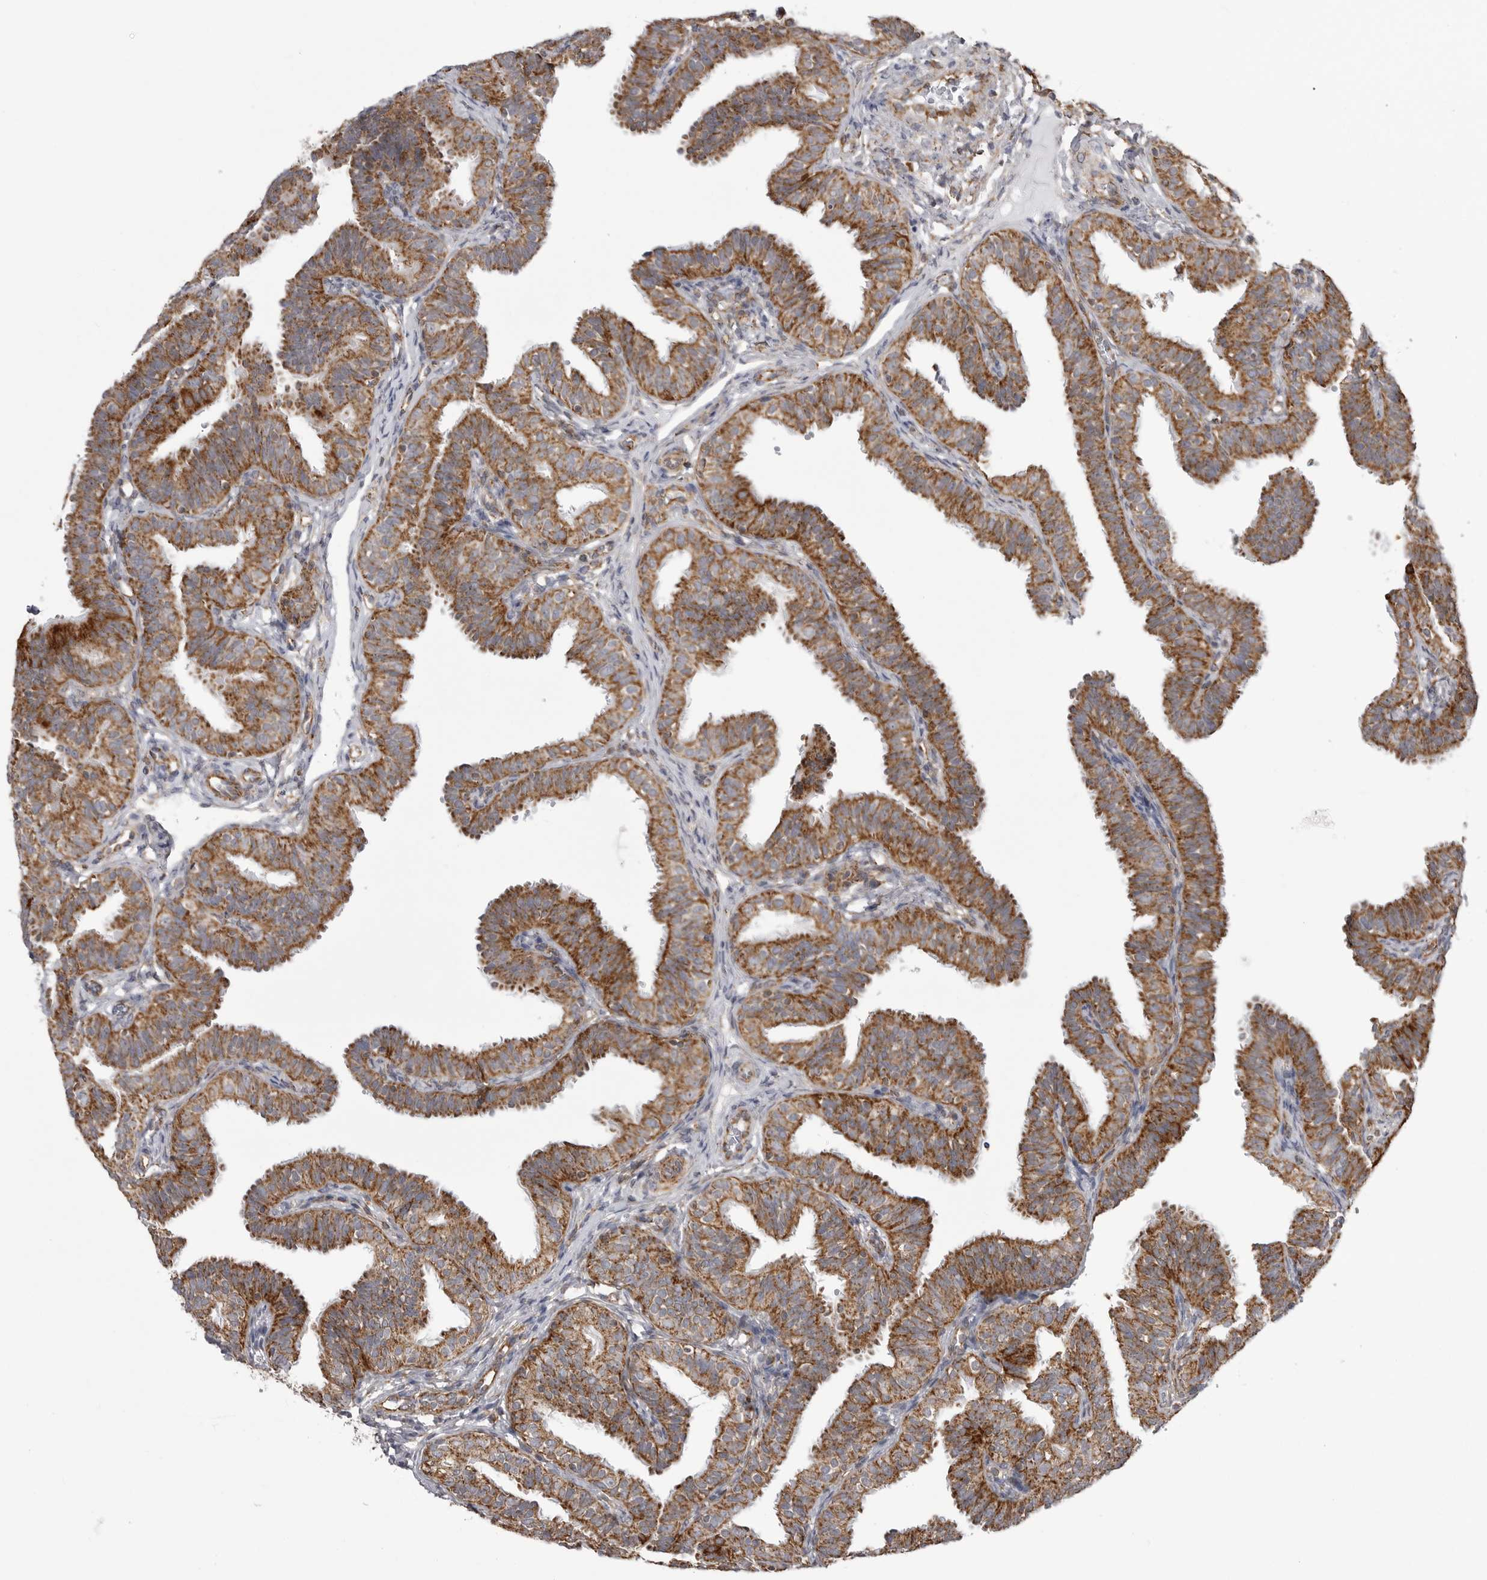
{"staining": {"intensity": "moderate", "quantity": ">75%", "location": "cytoplasmic/membranous"}, "tissue": "fallopian tube", "cell_type": "Glandular cells", "image_type": "normal", "snomed": [{"axis": "morphology", "description": "Normal tissue, NOS"}, {"axis": "topography", "description": "Fallopian tube"}], "caption": "Immunohistochemical staining of benign fallopian tube exhibits moderate cytoplasmic/membranous protein staining in approximately >75% of glandular cells. The protein of interest is stained brown, and the nuclei are stained in blue (DAB (3,3'-diaminobenzidine) IHC with brightfield microscopy, high magnification).", "gene": "FH", "patient": {"sex": "female", "age": 35}}